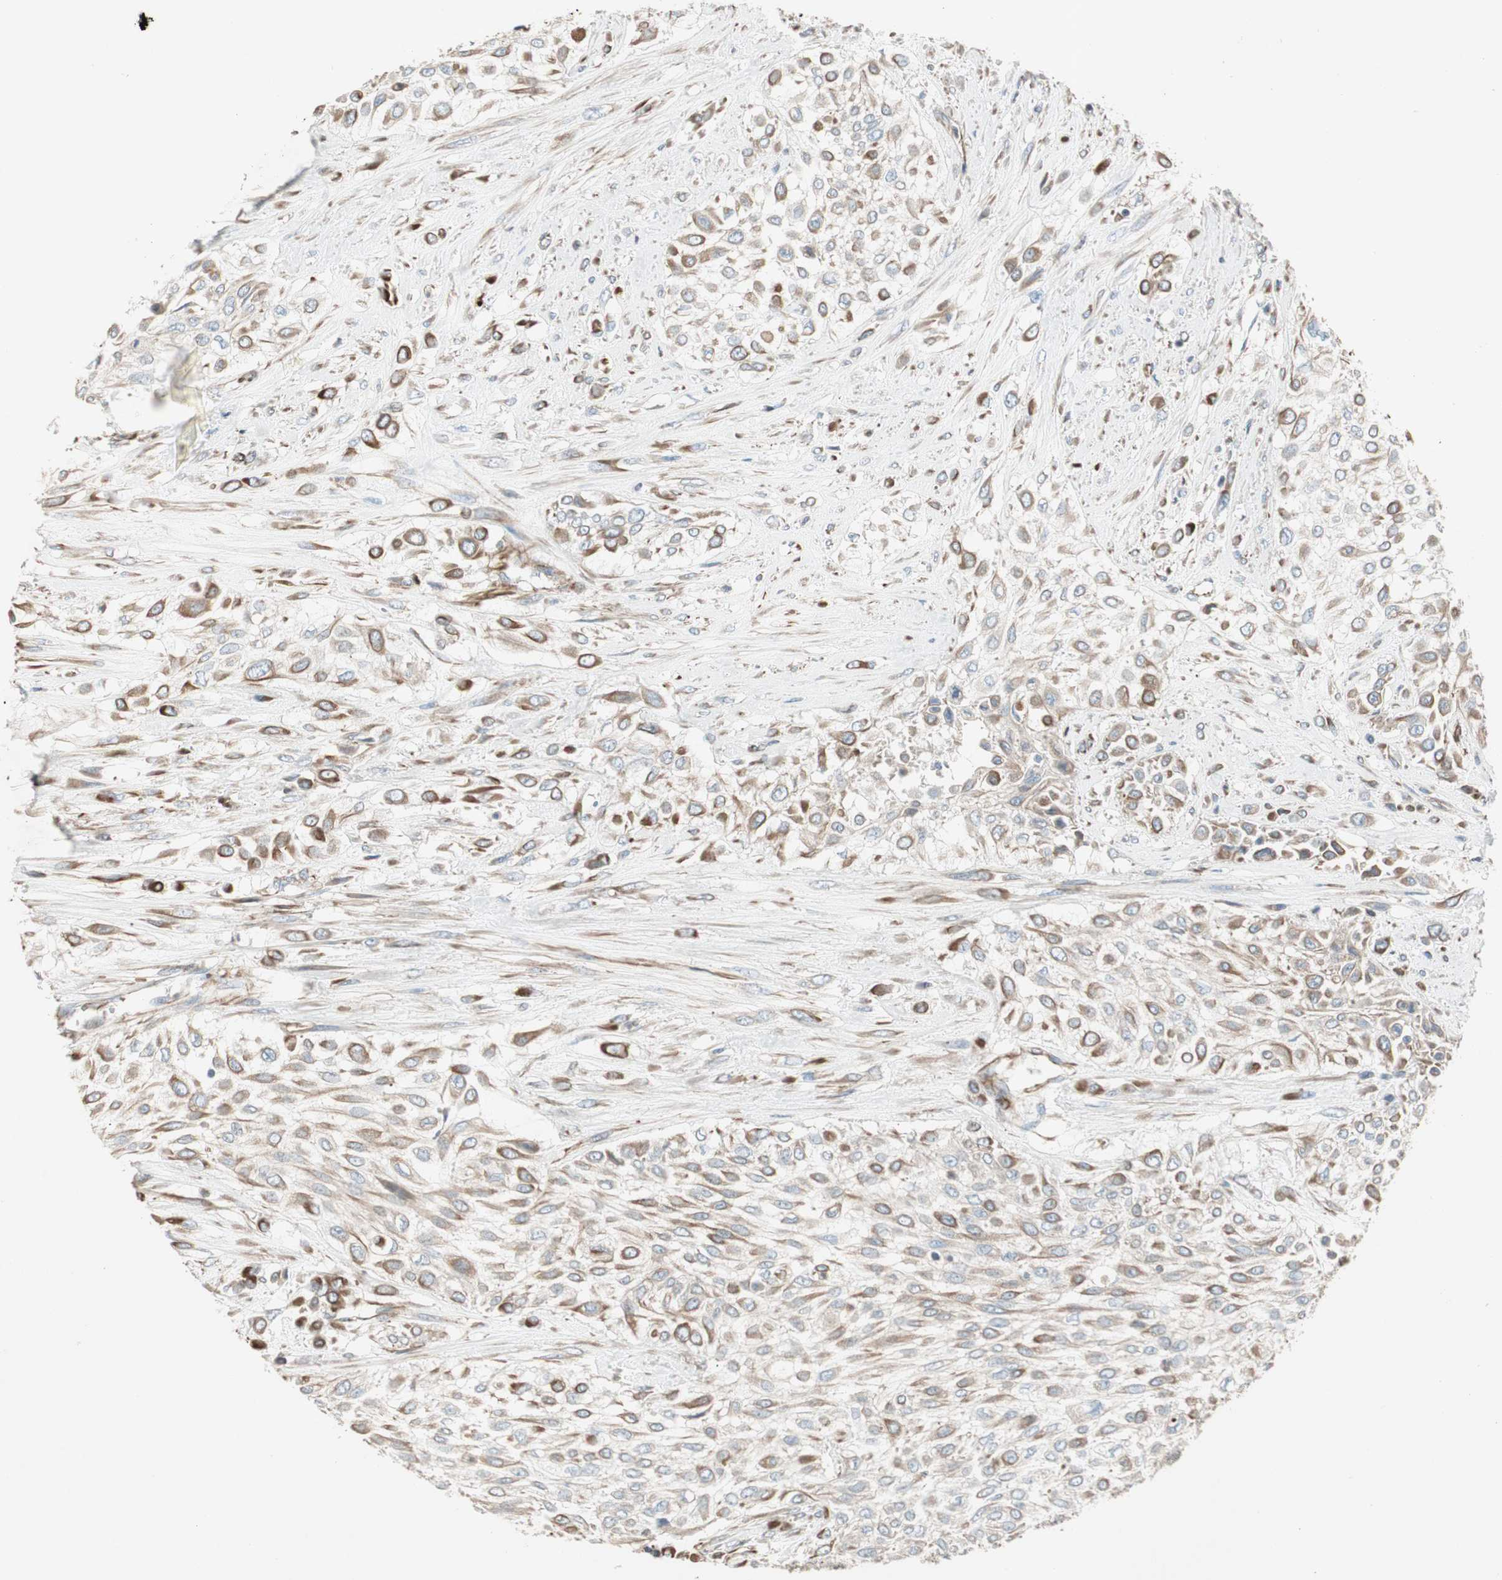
{"staining": {"intensity": "moderate", "quantity": "25%-75%", "location": "cytoplasmic/membranous"}, "tissue": "urothelial cancer", "cell_type": "Tumor cells", "image_type": "cancer", "snomed": [{"axis": "morphology", "description": "Urothelial carcinoma, High grade"}, {"axis": "topography", "description": "Urinary bladder"}], "caption": "This photomicrograph shows IHC staining of urothelial cancer, with medium moderate cytoplasmic/membranous expression in approximately 25%-75% of tumor cells.", "gene": "SRCIN1", "patient": {"sex": "male", "age": 57}}